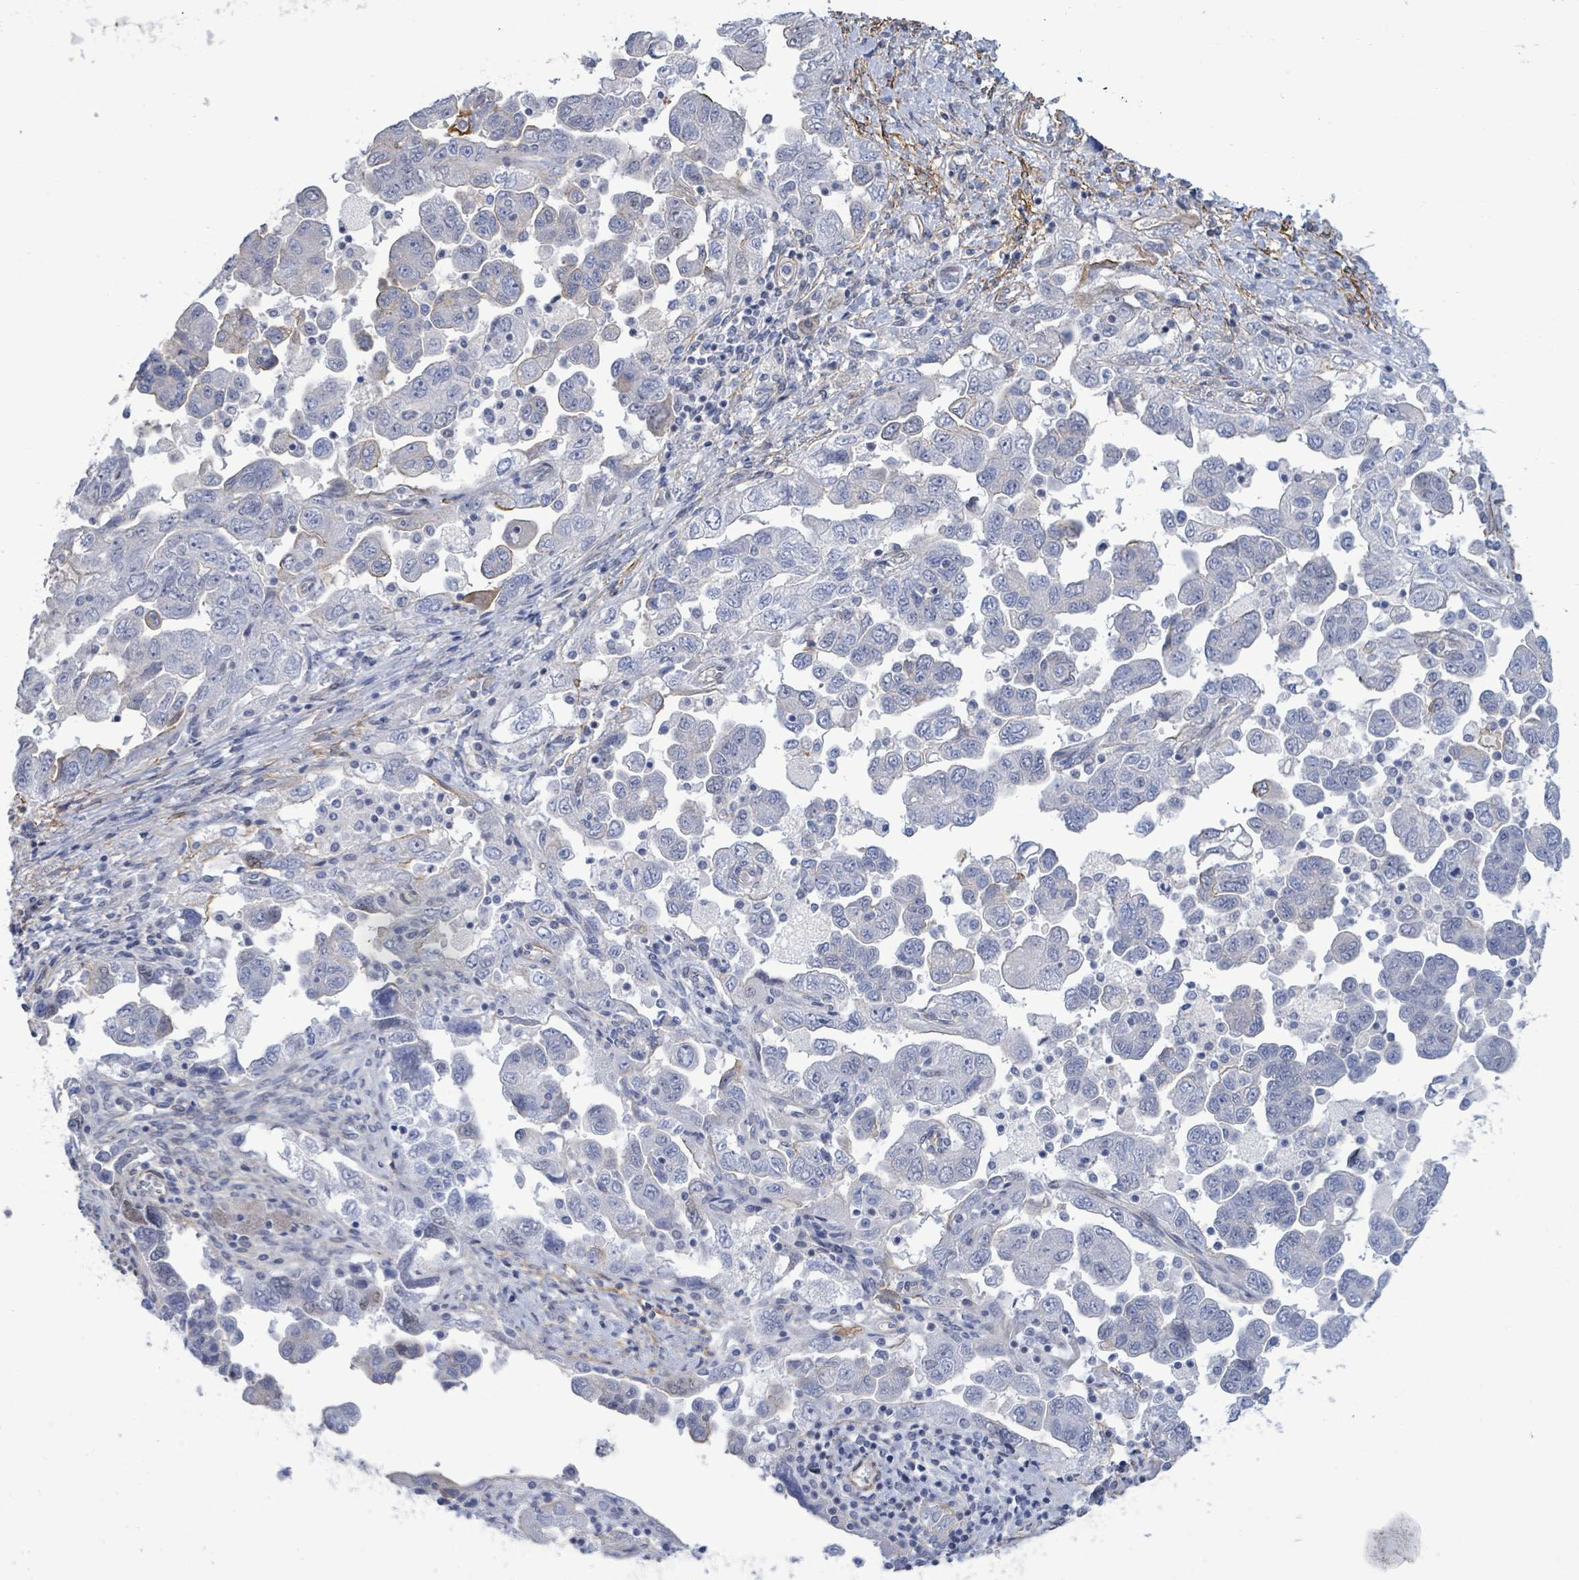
{"staining": {"intensity": "negative", "quantity": "none", "location": "none"}, "tissue": "ovarian cancer", "cell_type": "Tumor cells", "image_type": "cancer", "snomed": [{"axis": "morphology", "description": "Carcinoma, NOS"}, {"axis": "morphology", "description": "Cystadenocarcinoma, serous, NOS"}, {"axis": "topography", "description": "Ovary"}], "caption": "DAB (3,3'-diaminobenzidine) immunohistochemical staining of human carcinoma (ovarian) shows no significant expression in tumor cells. Brightfield microscopy of IHC stained with DAB (brown) and hematoxylin (blue), captured at high magnification.", "gene": "DMRTC1B", "patient": {"sex": "female", "age": 69}}